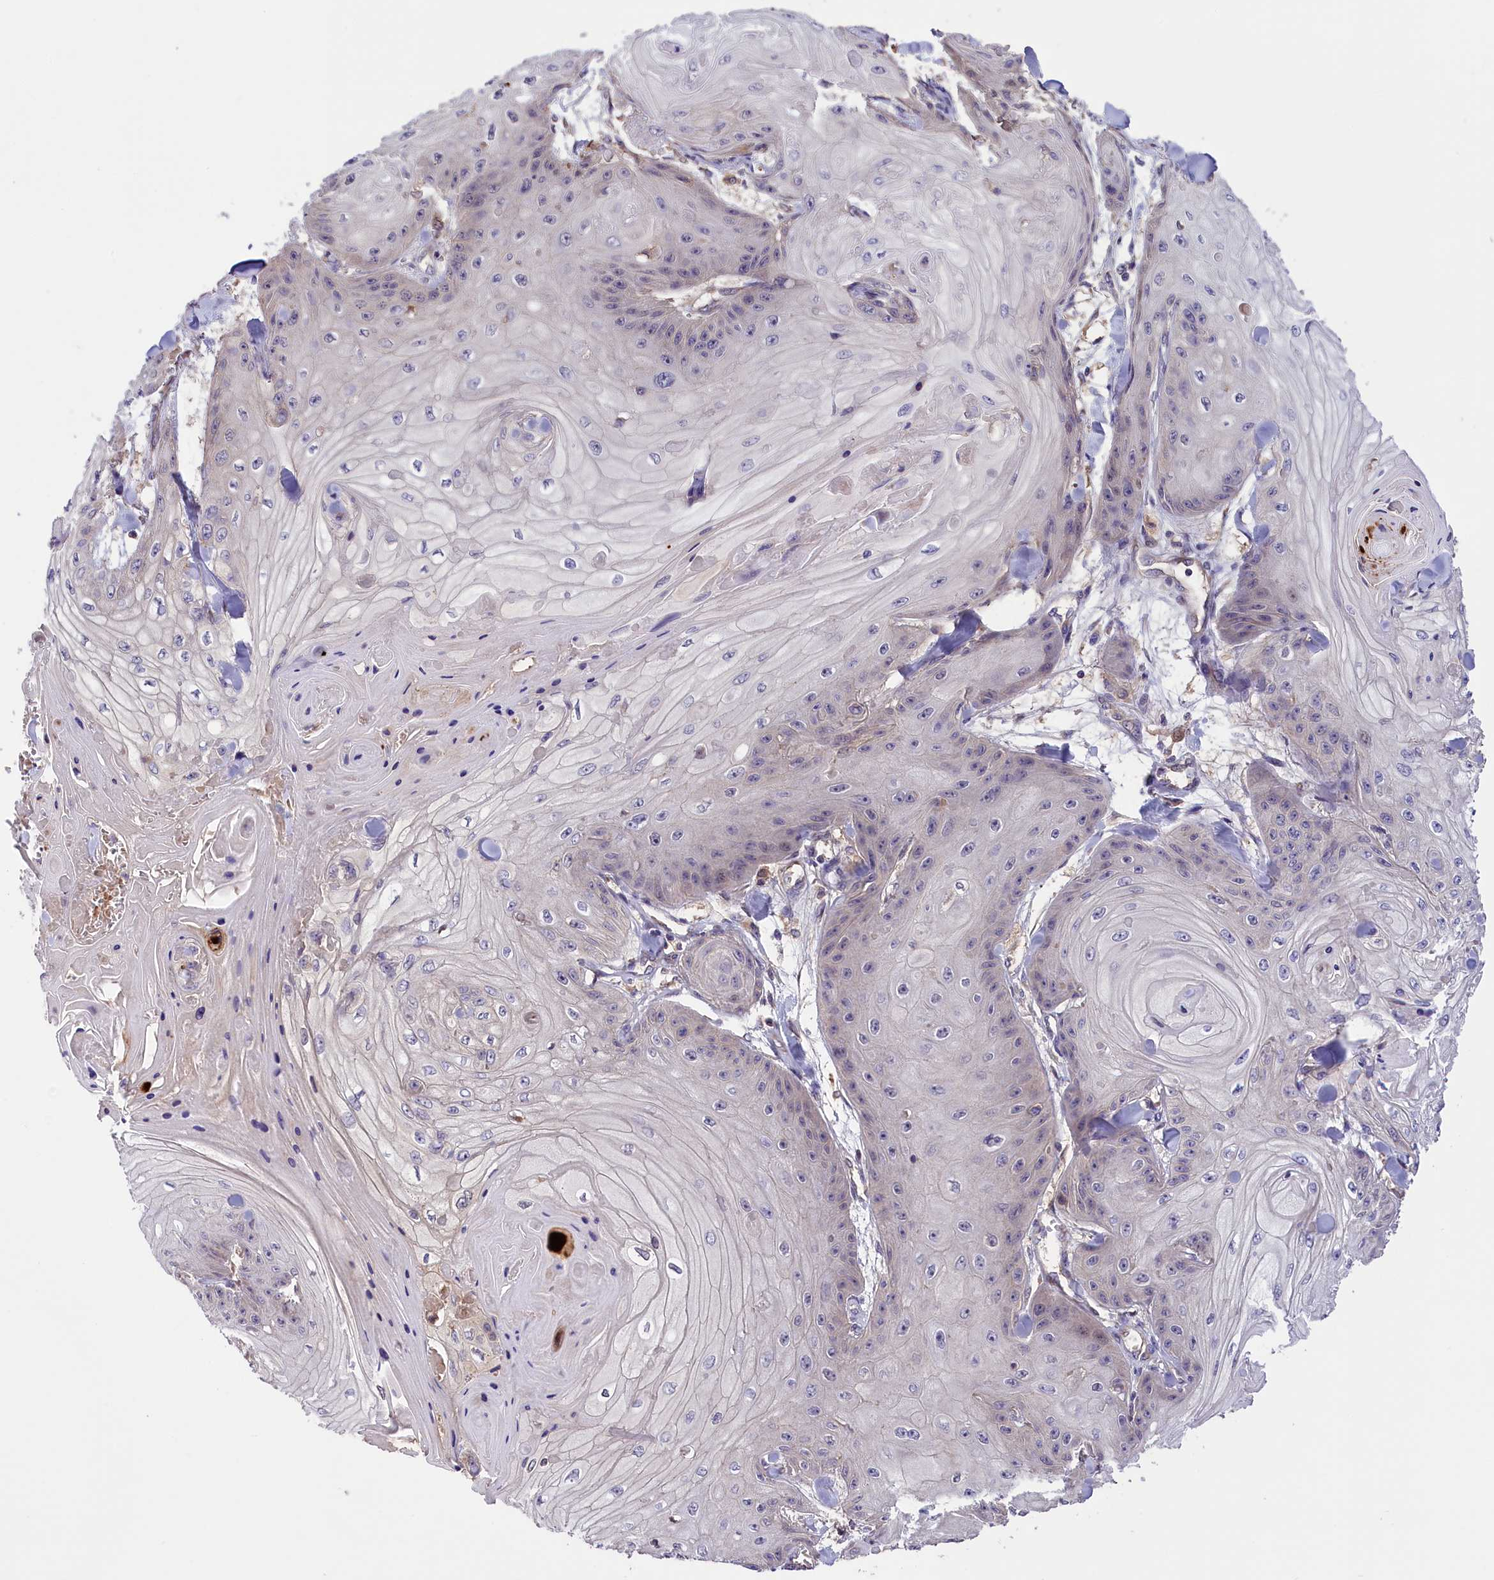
{"staining": {"intensity": "negative", "quantity": "none", "location": "none"}, "tissue": "skin cancer", "cell_type": "Tumor cells", "image_type": "cancer", "snomed": [{"axis": "morphology", "description": "Squamous cell carcinoma, NOS"}, {"axis": "topography", "description": "Skin"}], "caption": "Histopathology image shows no protein expression in tumor cells of squamous cell carcinoma (skin) tissue. (Immunohistochemistry, brightfield microscopy, high magnification).", "gene": "SETD6", "patient": {"sex": "male", "age": 74}}